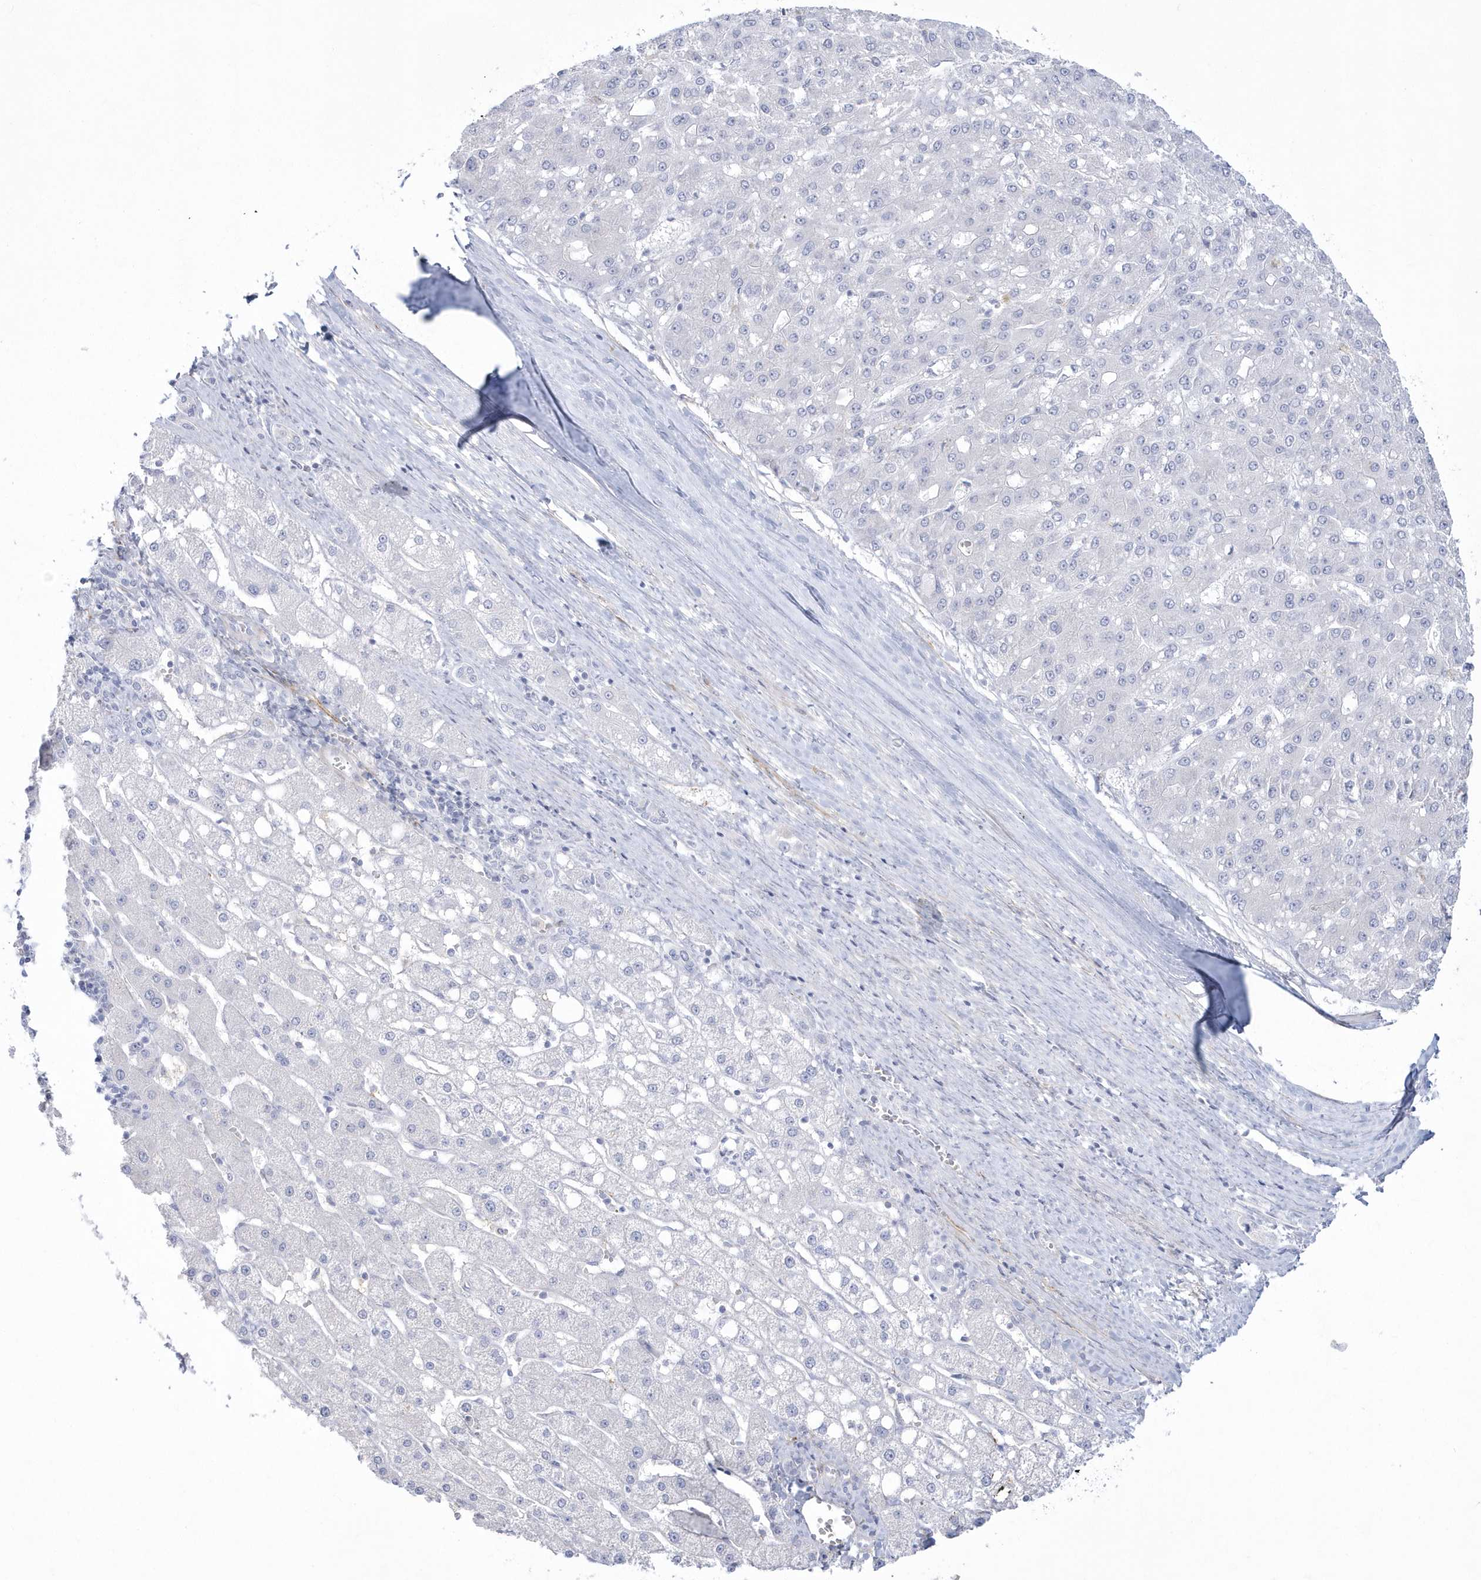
{"staining": {"intensity": "negative", "quantity": "none", "location": "none"}, "tissue": "liver cancer", "cell_type": "Tumor cells", "image_type": "cancer", "snomed": [{"axis": "morphology", "description": "Carcinoma, Hepatocellular, NOS"}, {"axis": "topography", "description": "Liver"}], "caption": "The micrograph demonstrates no significant positivity in tumor cells of liver cancer (hepatocellular carcinoma). (Immunohistochemistry (ihc), brightfield microscopy, high magnification).", "gene": "WDR27", "patient": {"sex": "male", "age": 67}}